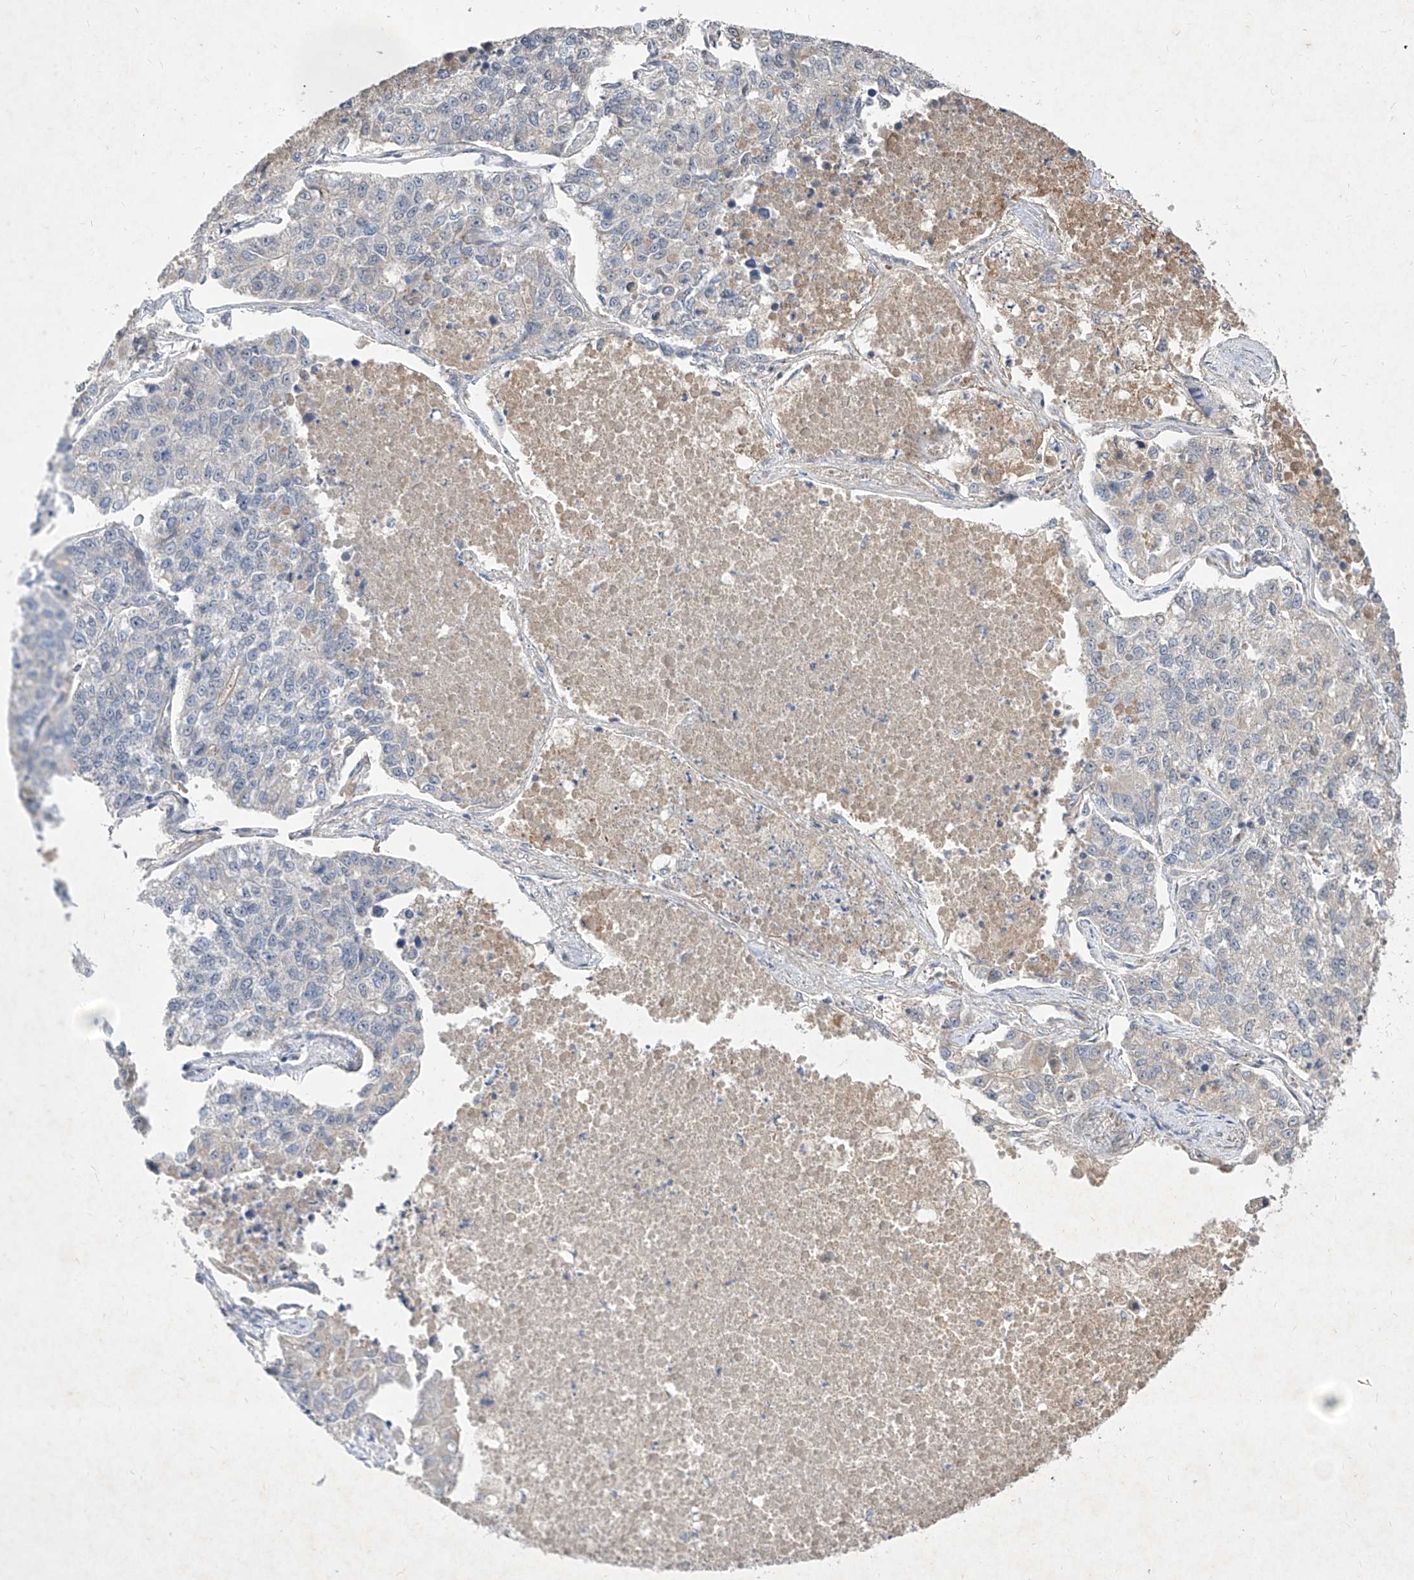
{"staining": {"intensity": "negative", "quantity": "none", "location": "none"}, "tissue": "lung cancer", "cell_type": "Tumor cells", "image_type": "cancer", "snomed": [{"axis": "morphology", "description": "Adenocarcinoma, NOS"}, {"axis": "topography", "description": "Lung"}], "caption": "The histopathology image reveals no significant staining in tumor cells of lung cancer.", "gene": "C4A", "patient": {"sex": "male", "age": 49}}